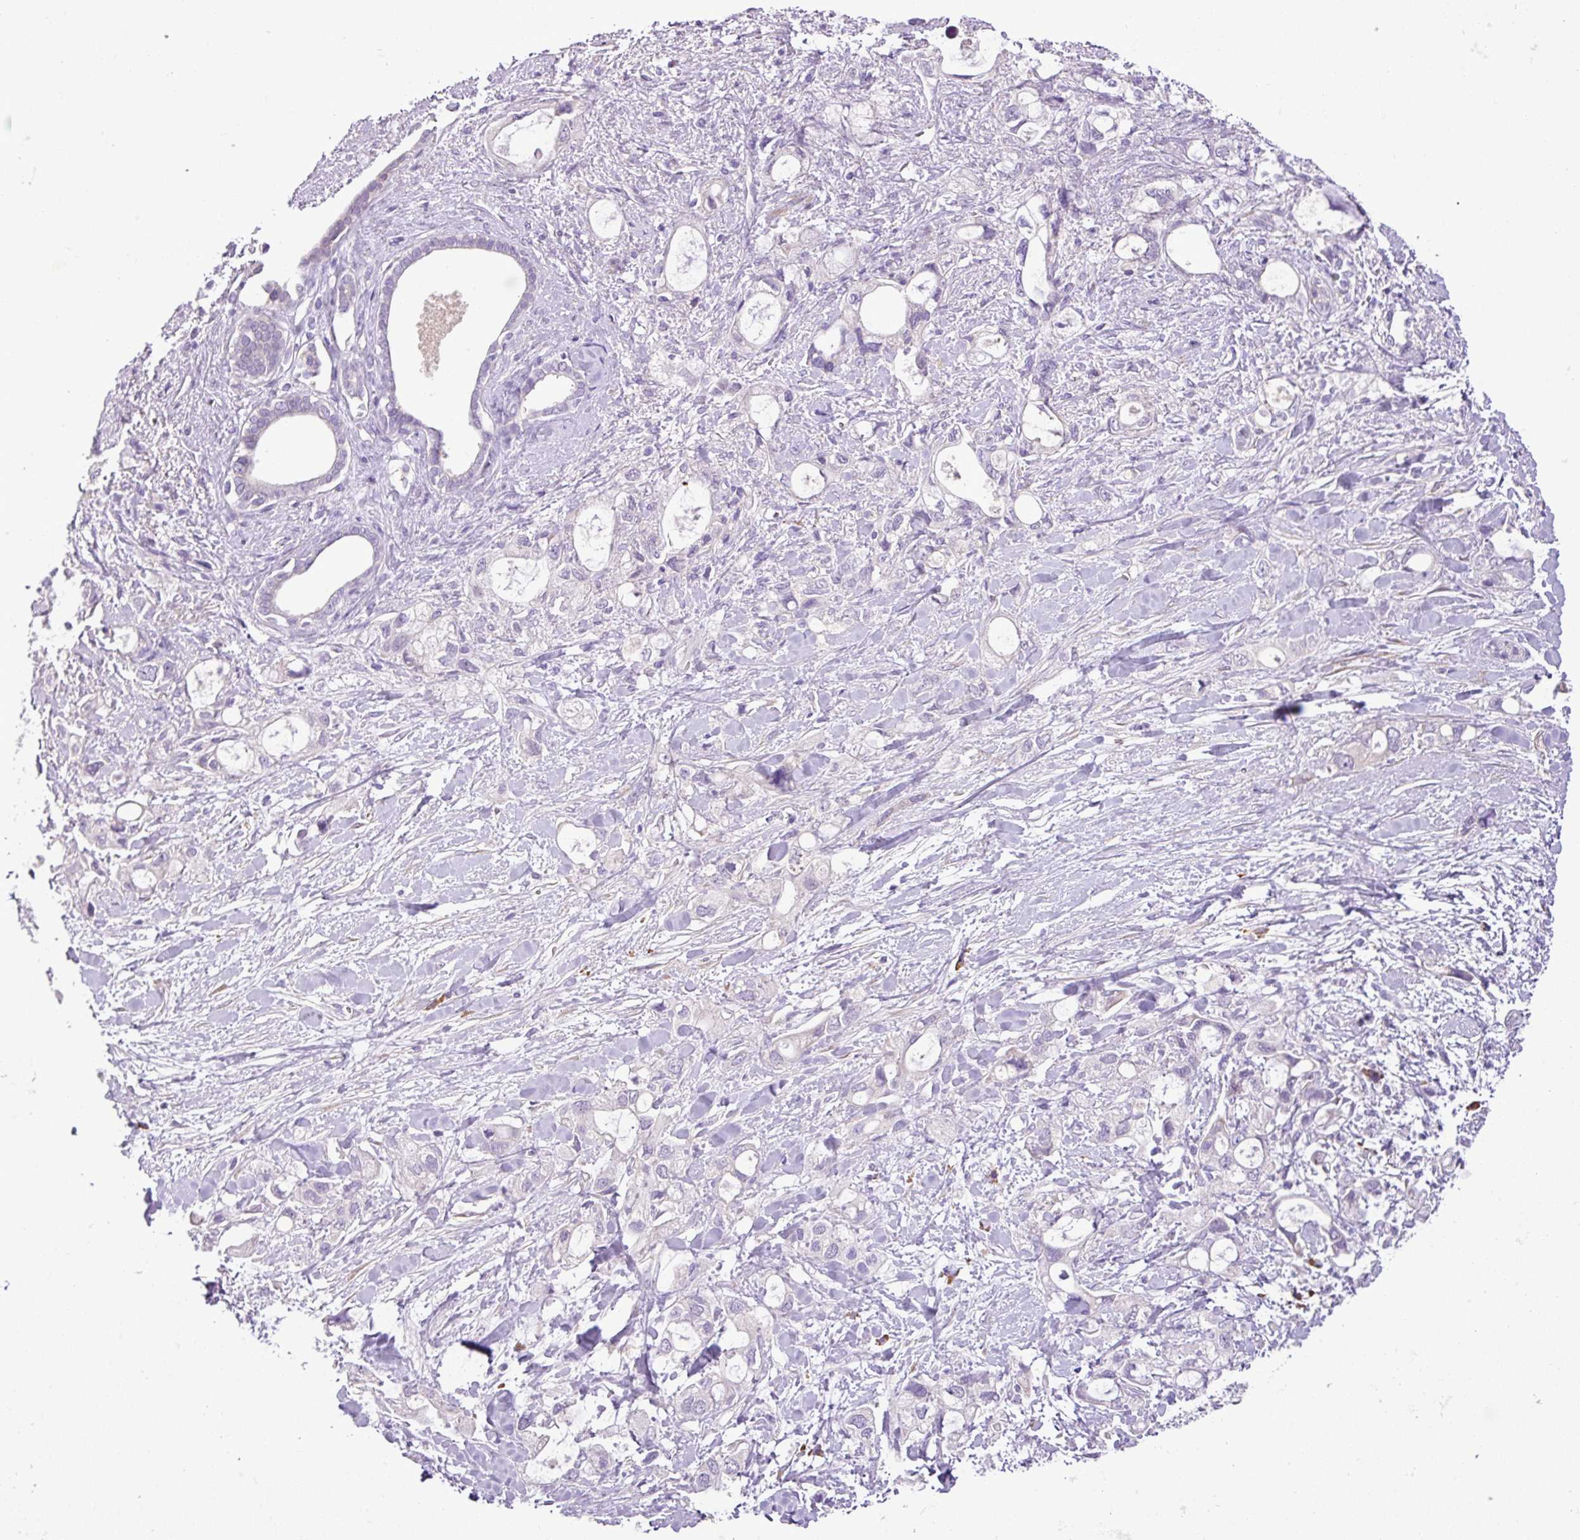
{"staining": {"intensity": "negative", "quantity": "none", "location": "none"}, "tissue": "pancreatic cancer", "cell_type": "Tumor cells", "image_type": "cancer", "snomed": [{"axis": "morphology", "description": "Adenocarcinoma, NOS"}, {"axis": "topography", "description": "Pancreas"}], "caption": "Tumor cells show no significant protein positivity in pancreatic cancer (adenocarcinoma).", "gene": "MOCS3", "patient": {"sex": "female", "age": 56}}